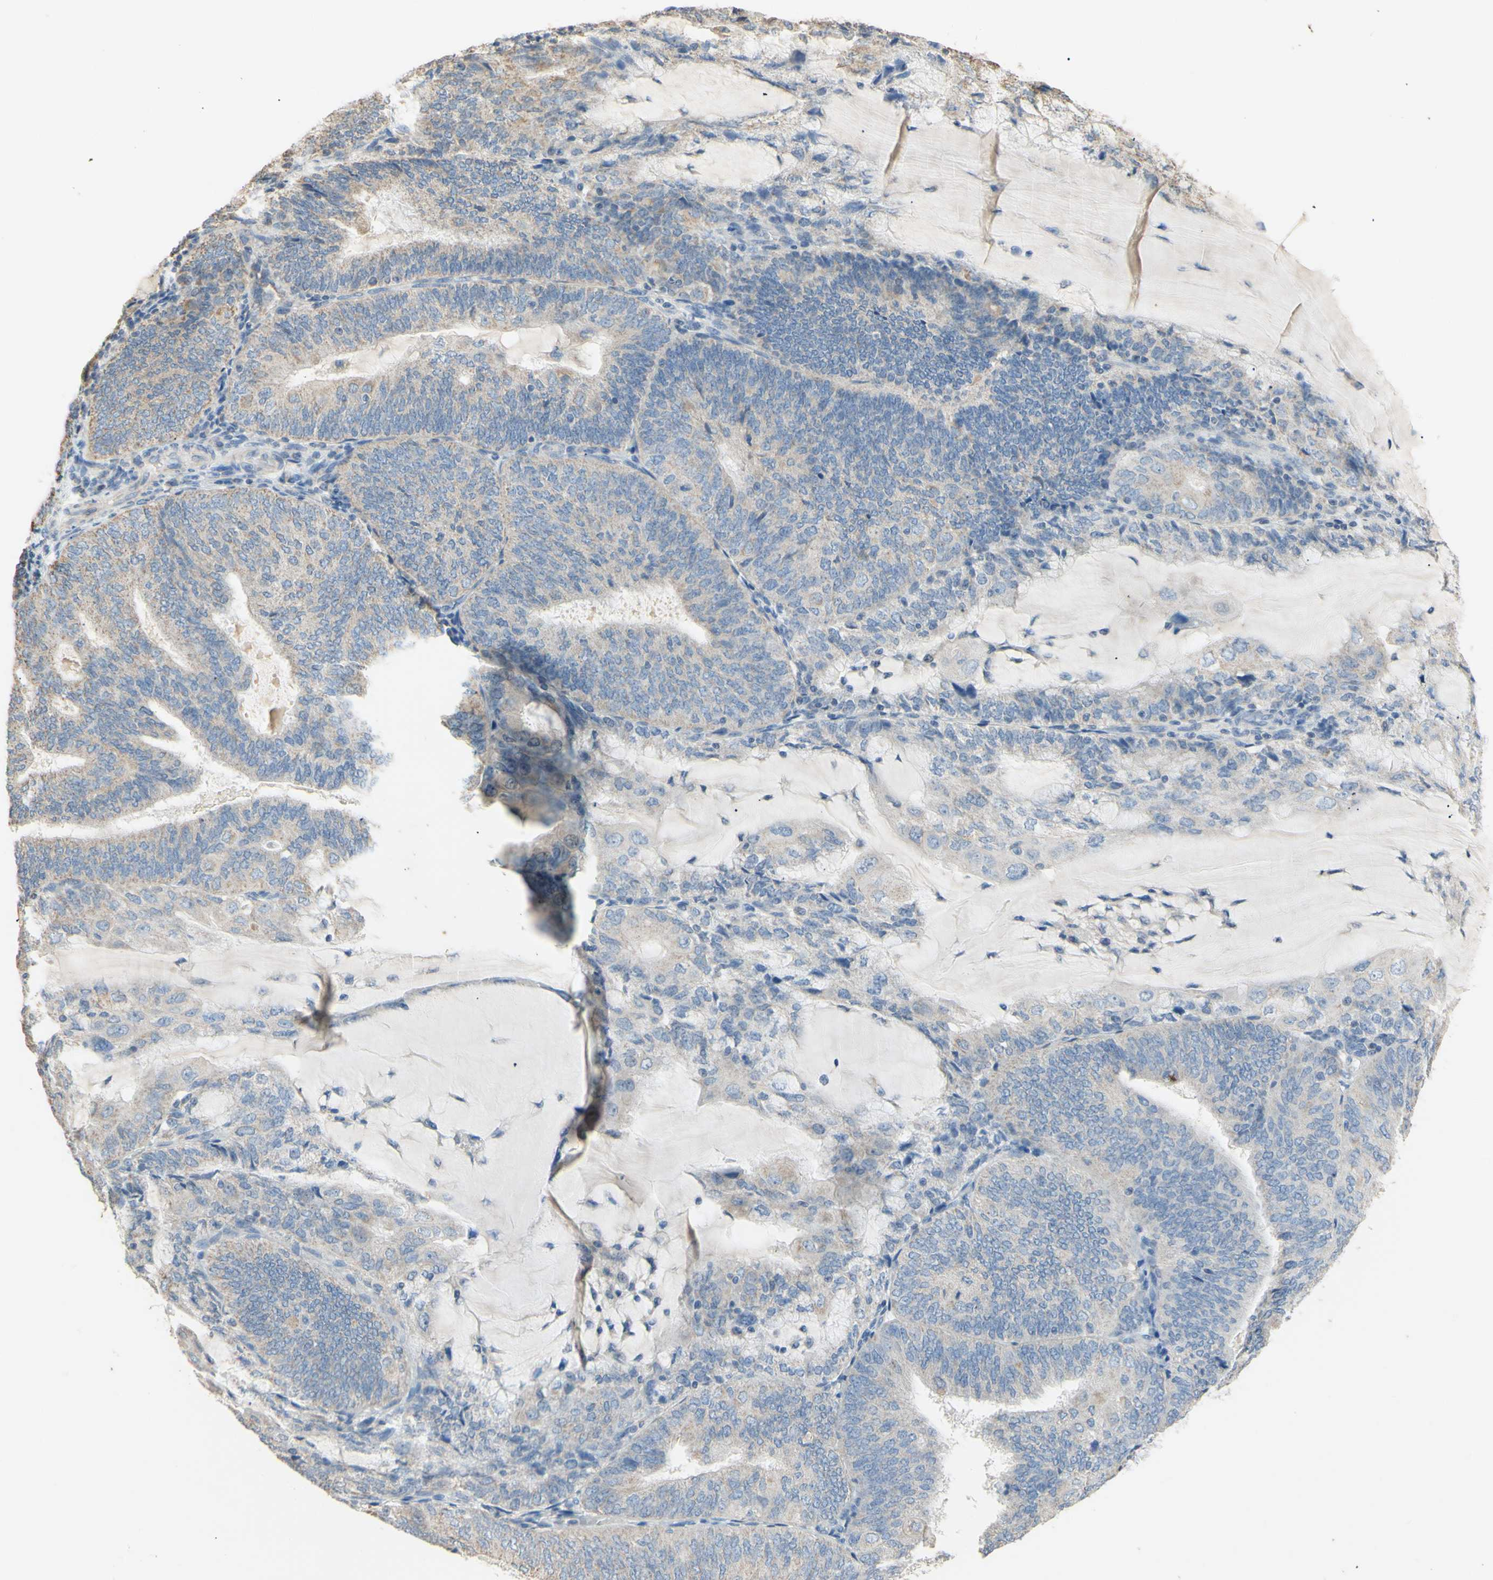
{"staining": {"intensity": "negative", "quantity": "none", "location": "none"}, "tissue": "endometrial cancer", "cell_type": "Tumor cells", "image_type": "cancer", "snomed": [{"axis": "morphology", "description": "Adenocarcinoma, NOS"}, {"axis": "topography", "description": "Endometrium"}], "caption": "The IHC micrograph has no significant expression in tumor cells of endometrial cancer (adenocarcinoma) tissue. The staining was performed using DAB (3,3'-diaminobenzidine) to visualize the protein expression in brown, while the nuclei were stained in blue with hematoxylin (Magnification: 20x).", "gene": "PTGIS", "patient": {"sex": "female", "age": 81}}